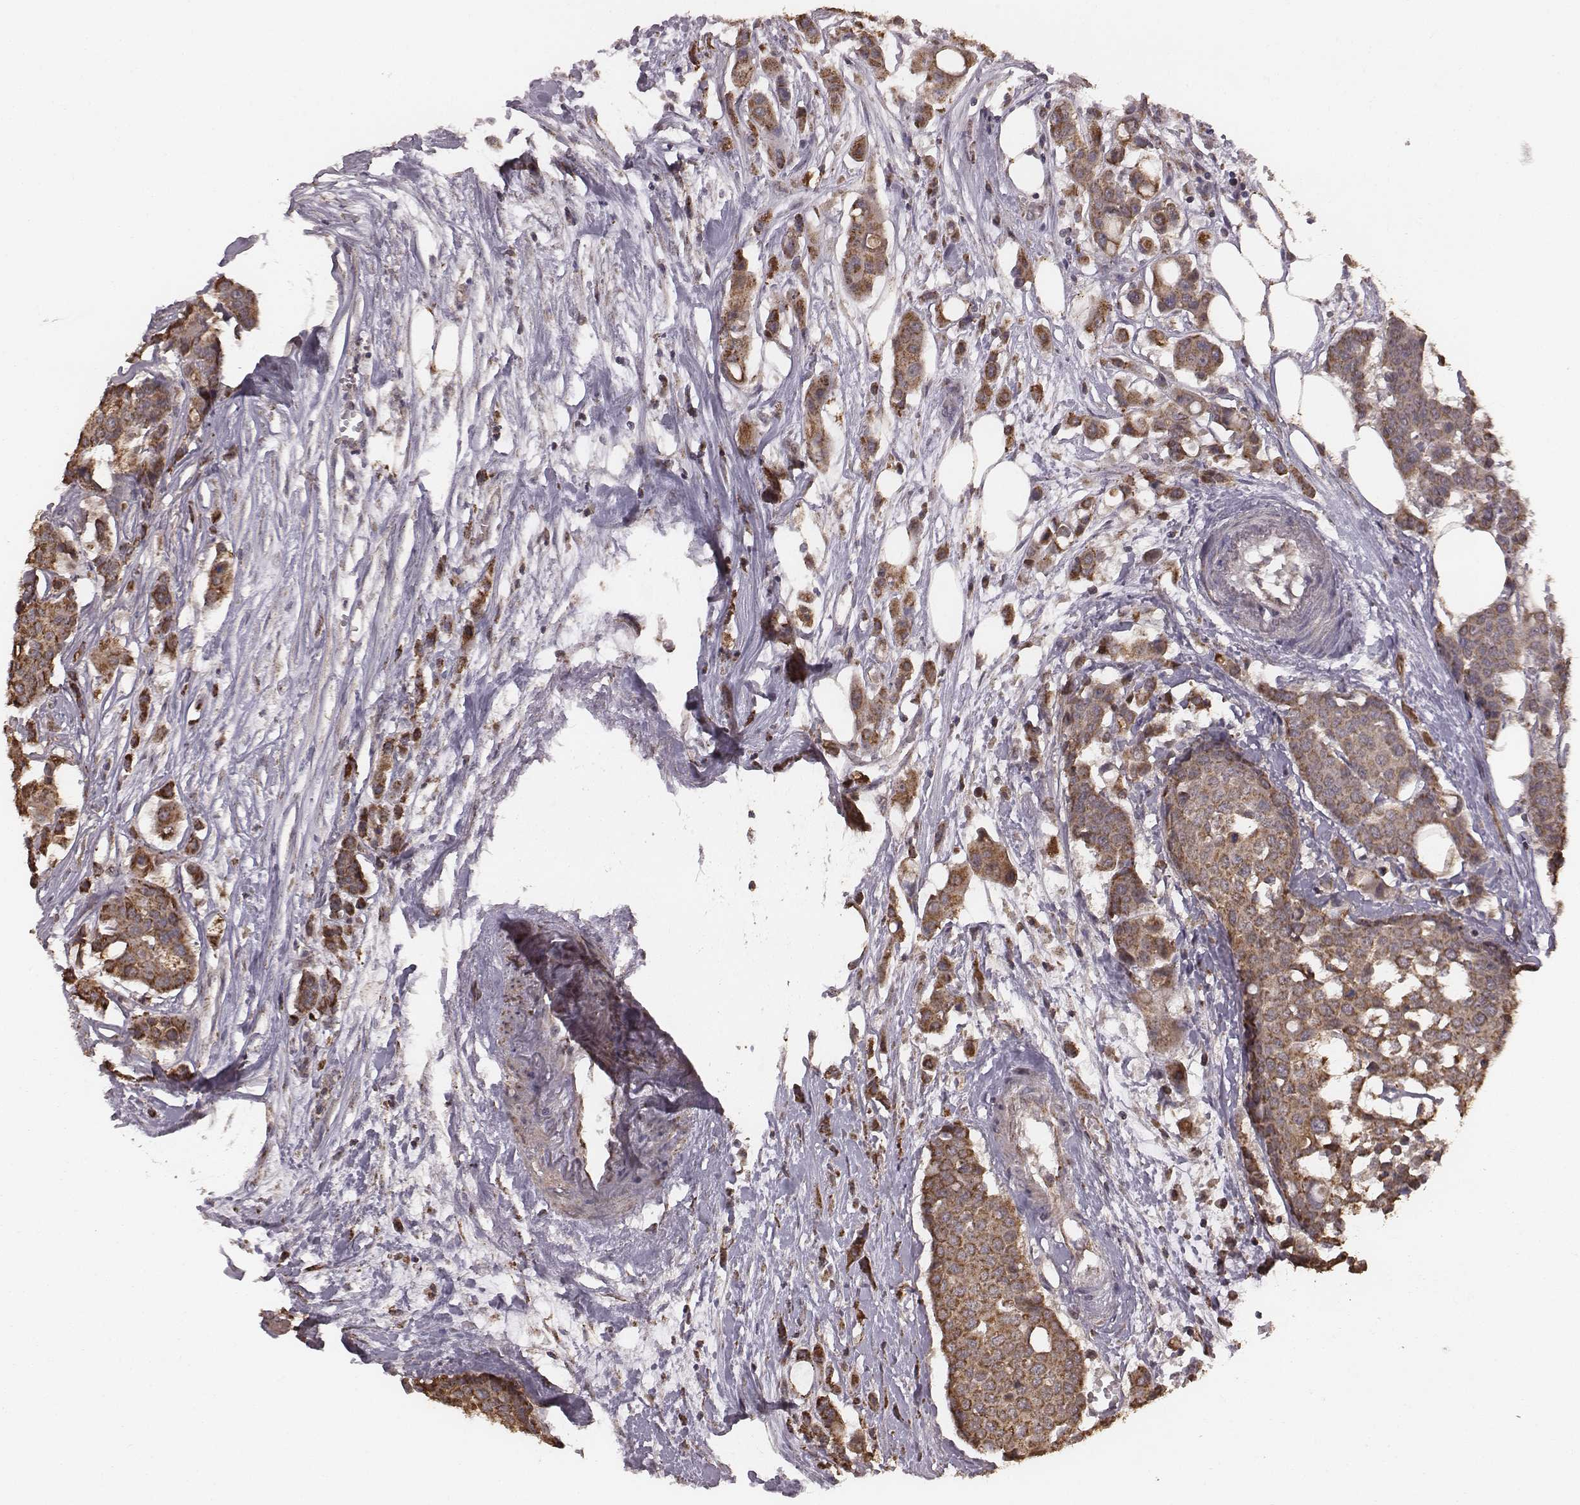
{"staining": {"intensity": "moderate", "quantity": ">75%", "location": "cytoplasmic/membranous"}, "tissue": "carcinoid", "cell_type": "Tumor cells", "image_type": "cancer", "snomed": [{"axis": "morphology", "description": "Carcinoid, malignant, NOS"}, {"axis": "topography", "description": "Colon"}], "caption": "Malignant carcinoid stained with a protein marker reveals moderate staining in tumor cells.", "gene": "PDCD2L", "patient": {"sex": "male", "age": 81}}